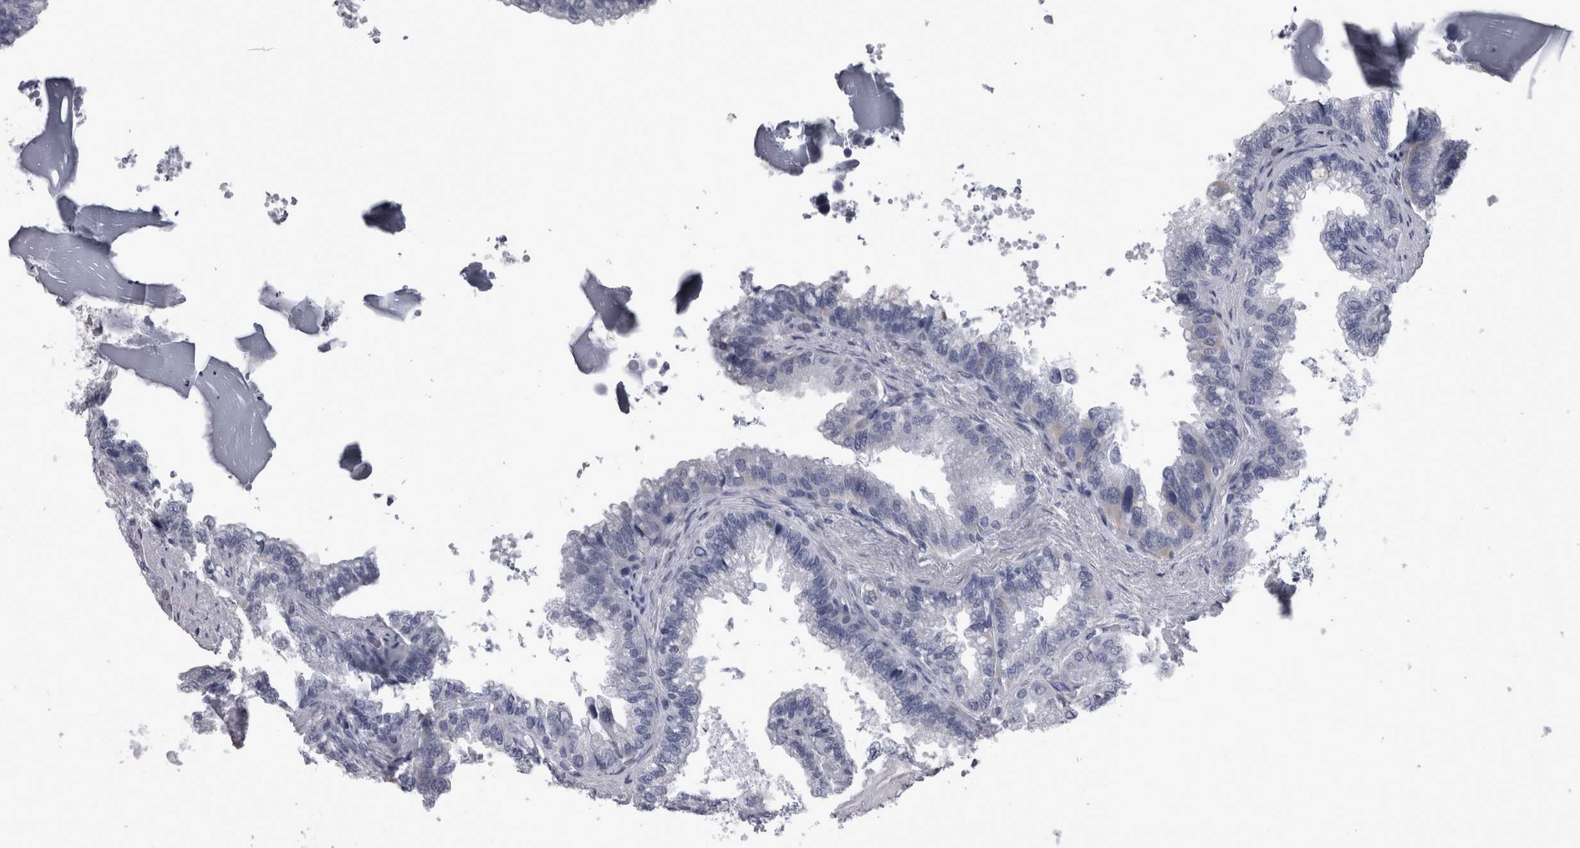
{"staining": {"intensity": "negative", "quantity": "none", "location": "none"}, "tissue": "seminal vesicle", "cell_type": "Glandular cells", "image_type": "normal", "snomed": [{"axis": "morphology", "description": "Normal tissue, NOS"}, {"axis": "topography", "description": "Seminal veicle"}], "caption": "Immunohistochemistry (IHC) histopathology image of benign seminal vesicle stained for a protein (brown), which shows no positivity in glandular cells. The staining is performed using DAB (3,3'-diaminobenzidine) brown chromogen with nuclei counter-stained in using hematoxylin.", "gene": "ALDH8A1", "patient": {"sex": "male", "age": 46}}